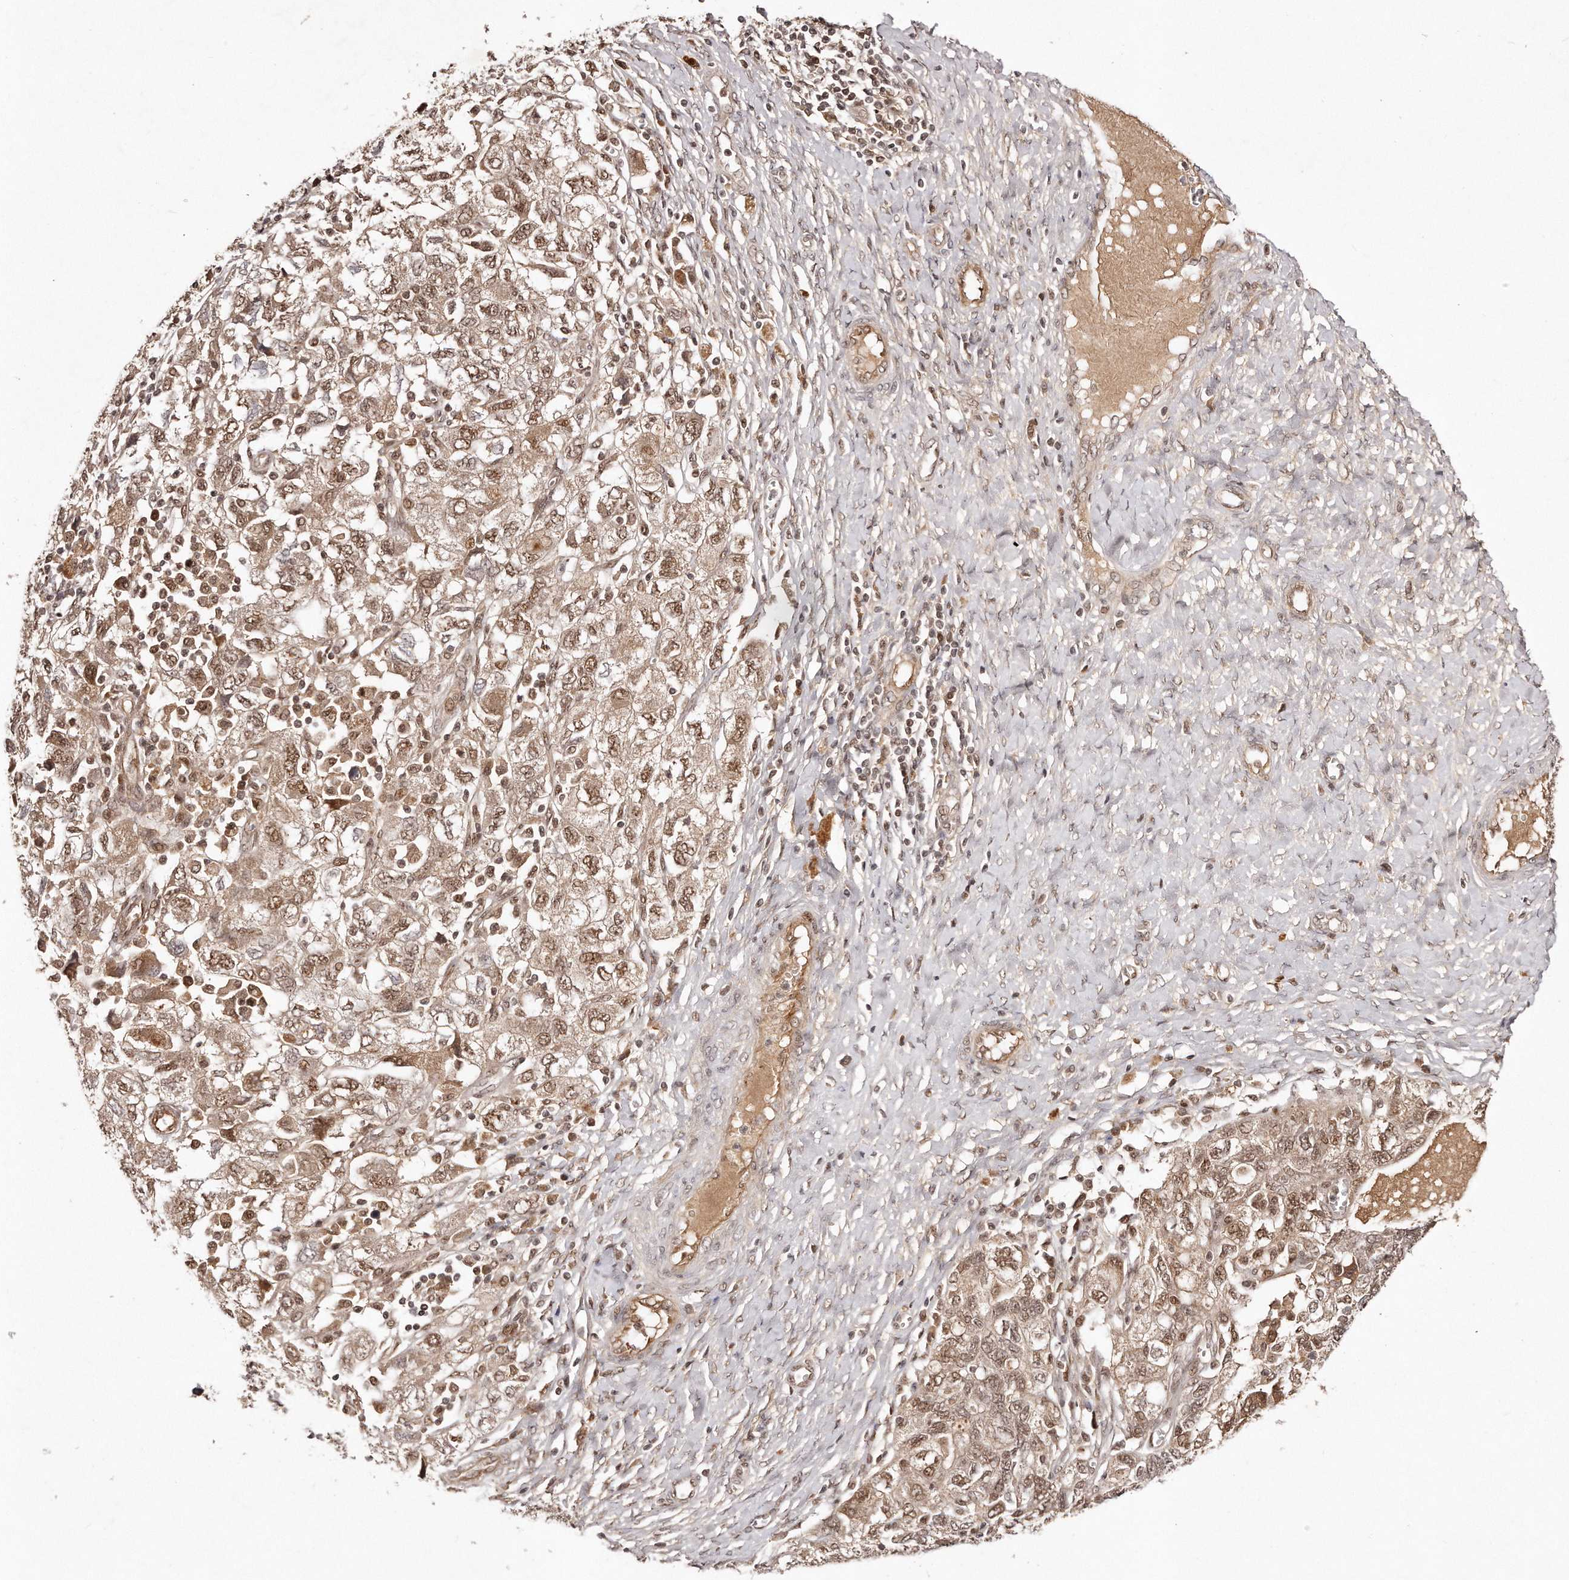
{"staining": {"intensity": "moderate", "quantity": ">75%", "location": "cytoplasmic/membranous,nuclear"}, "tissue": "ovarian cancer", "cell_type": "Tumor cells", "image_type": "cancer", "snomed": [{"axis": "morphology", "description": "Carcinoma, NOS"}, {"axis": "morphology", "description": "Cystadenocarcinoma, serous, NOS"}, {"axis": "topography", "description": "Ovary"}], "caption": "This micrograph demonstrates carcinoma (ovarian) stained with immunohistochemistry to label a protein in brown. The cytoplasmic/membranous and nuclear of tumor cells show moderate positivity for the protein. Nuclei are counter-stained blue.", "gene": "SOX4", "patient": {"sex": "female", "age": 69}}